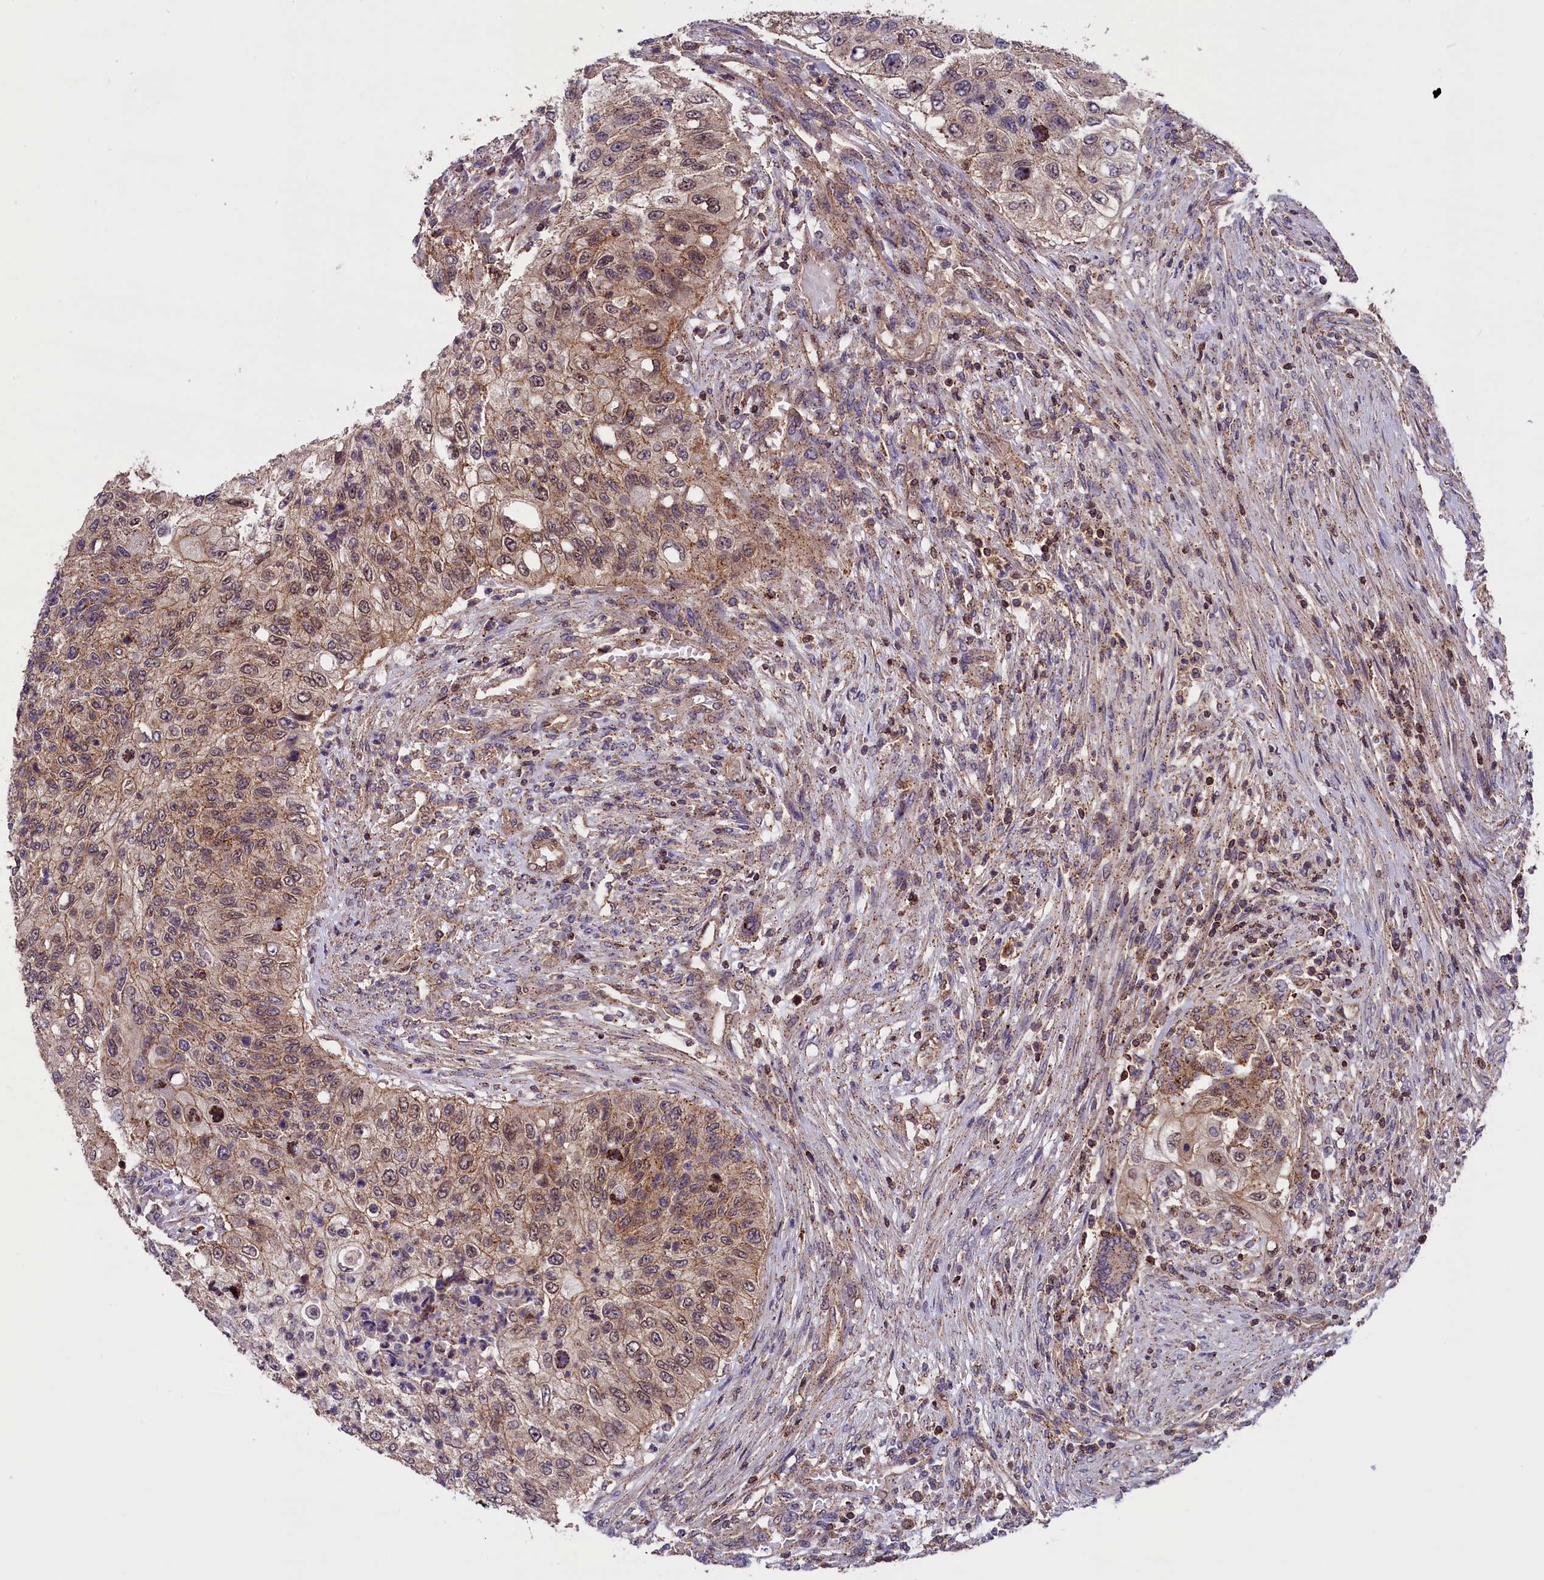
{"staining": {"intensity": "weak", "quantity": "25%-75%", "location": "cytoplasmic/membranous,nuclear"}, "tissue": "urothelial cancer", "cell_type": "Tumor cells", "image_type": "cancer", "snomed": [{"axis": "morphology", "description": "Urothelial carcinoma, High grade"}, {"axis": "topography", "description": "Urinary bladder"}], "caption": "IHC (DAB (3,3'-diaminobenzidine)) staining of high-grade urothelial carcinoma reveals weak cytoplasmic/membranous and nuclear protein expression in approximately 25%-75% of tumor cells.", "gene": "IST1", "patient": {"sex": "female", "age": 60}}